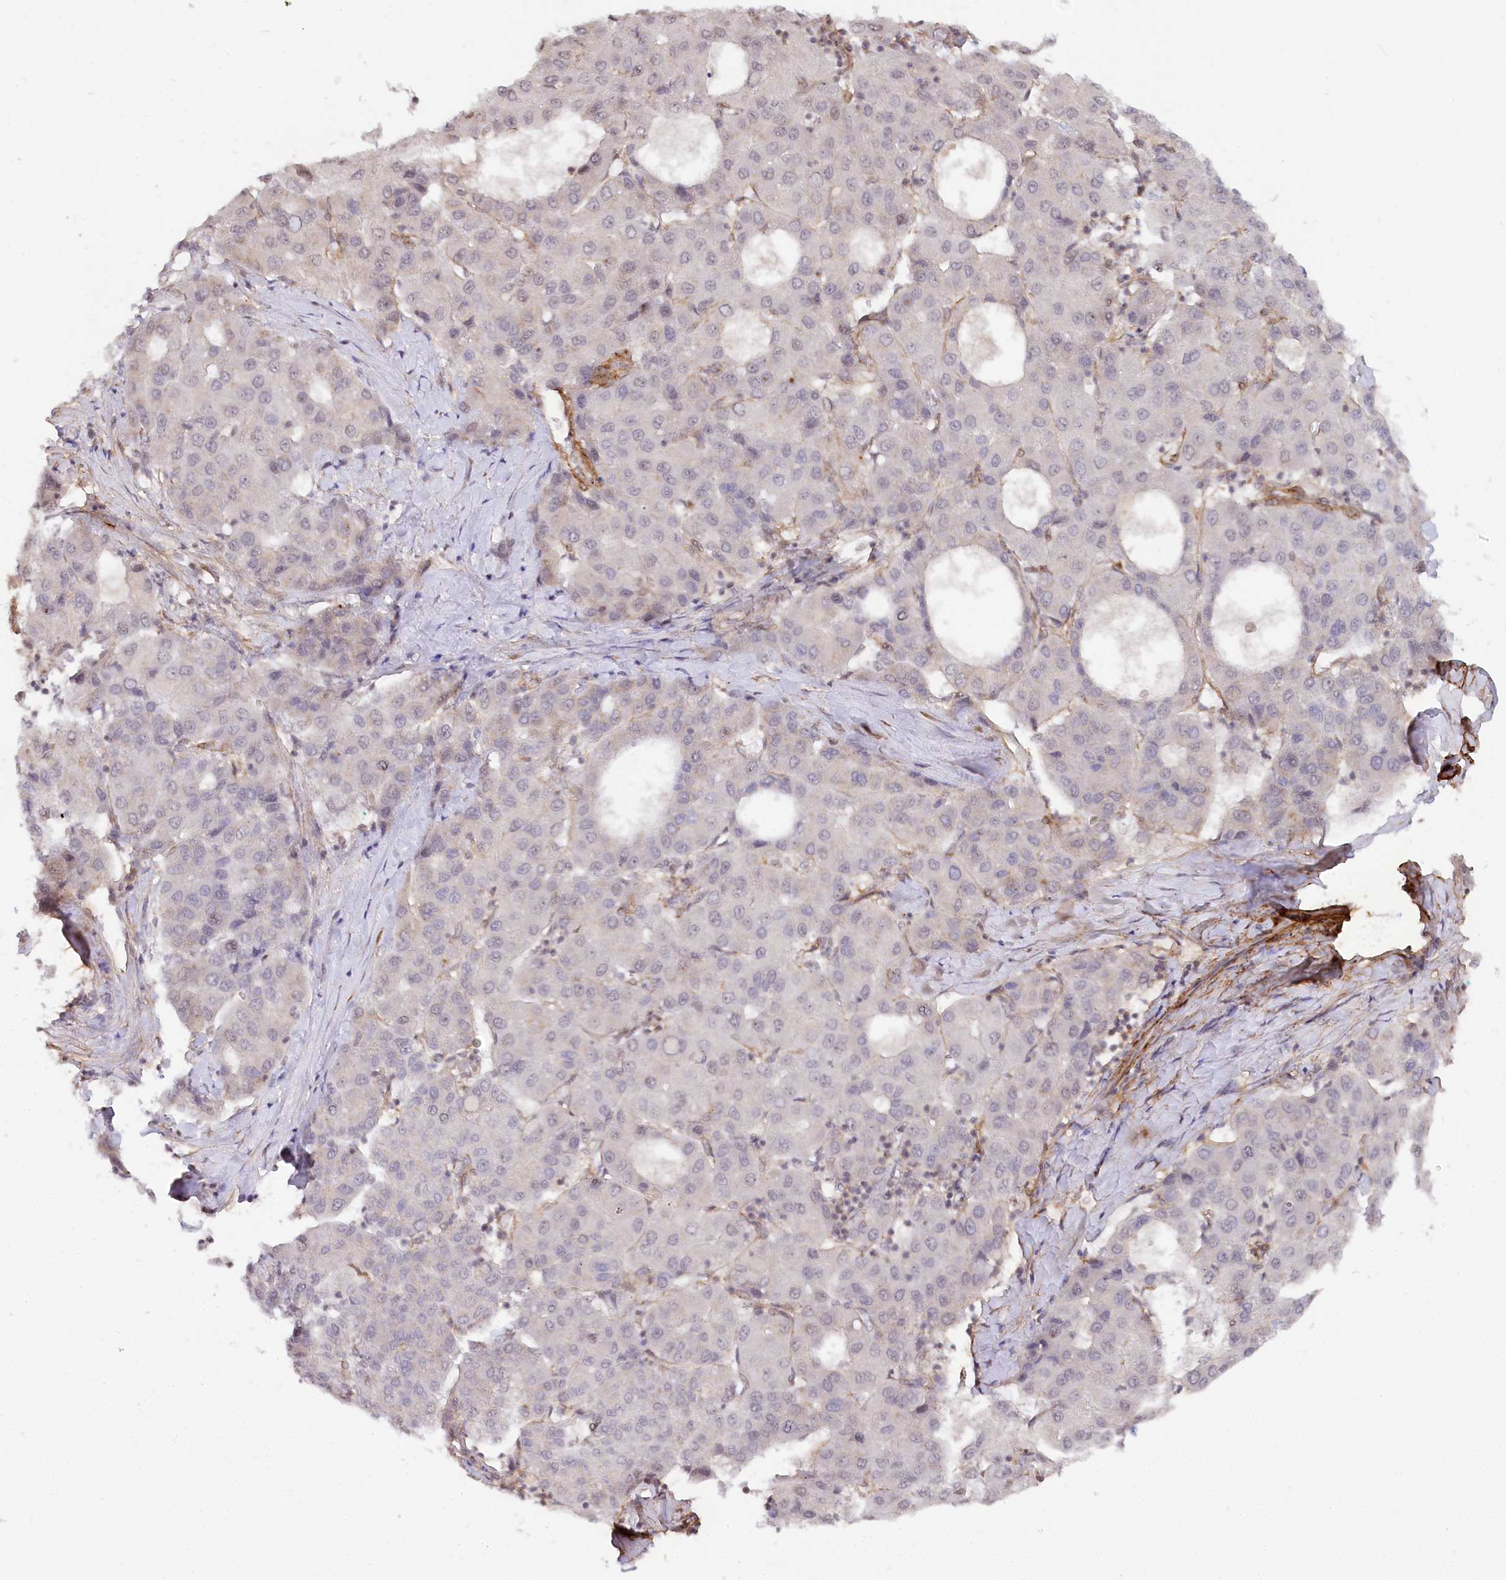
{"staining": {"intensity": "negative", "quantity": "none", "location": "none"}, "tissue": "liver cancer", "cell_type": "Tumor cells", "image_type": "cancer", "snomed": [{"axis": "morphology", "description": "Carcinoma, Hepatocellular, NOS"}, {"axis": "topography", "description": "Liver"}], "caption": "This is a image of IHC staining of liver cancer (hepatocellular carcinoma), which shows no expression in tumor cells.", "gene": "GNL3L", "patient": {"sex": "male", "age": 65}}